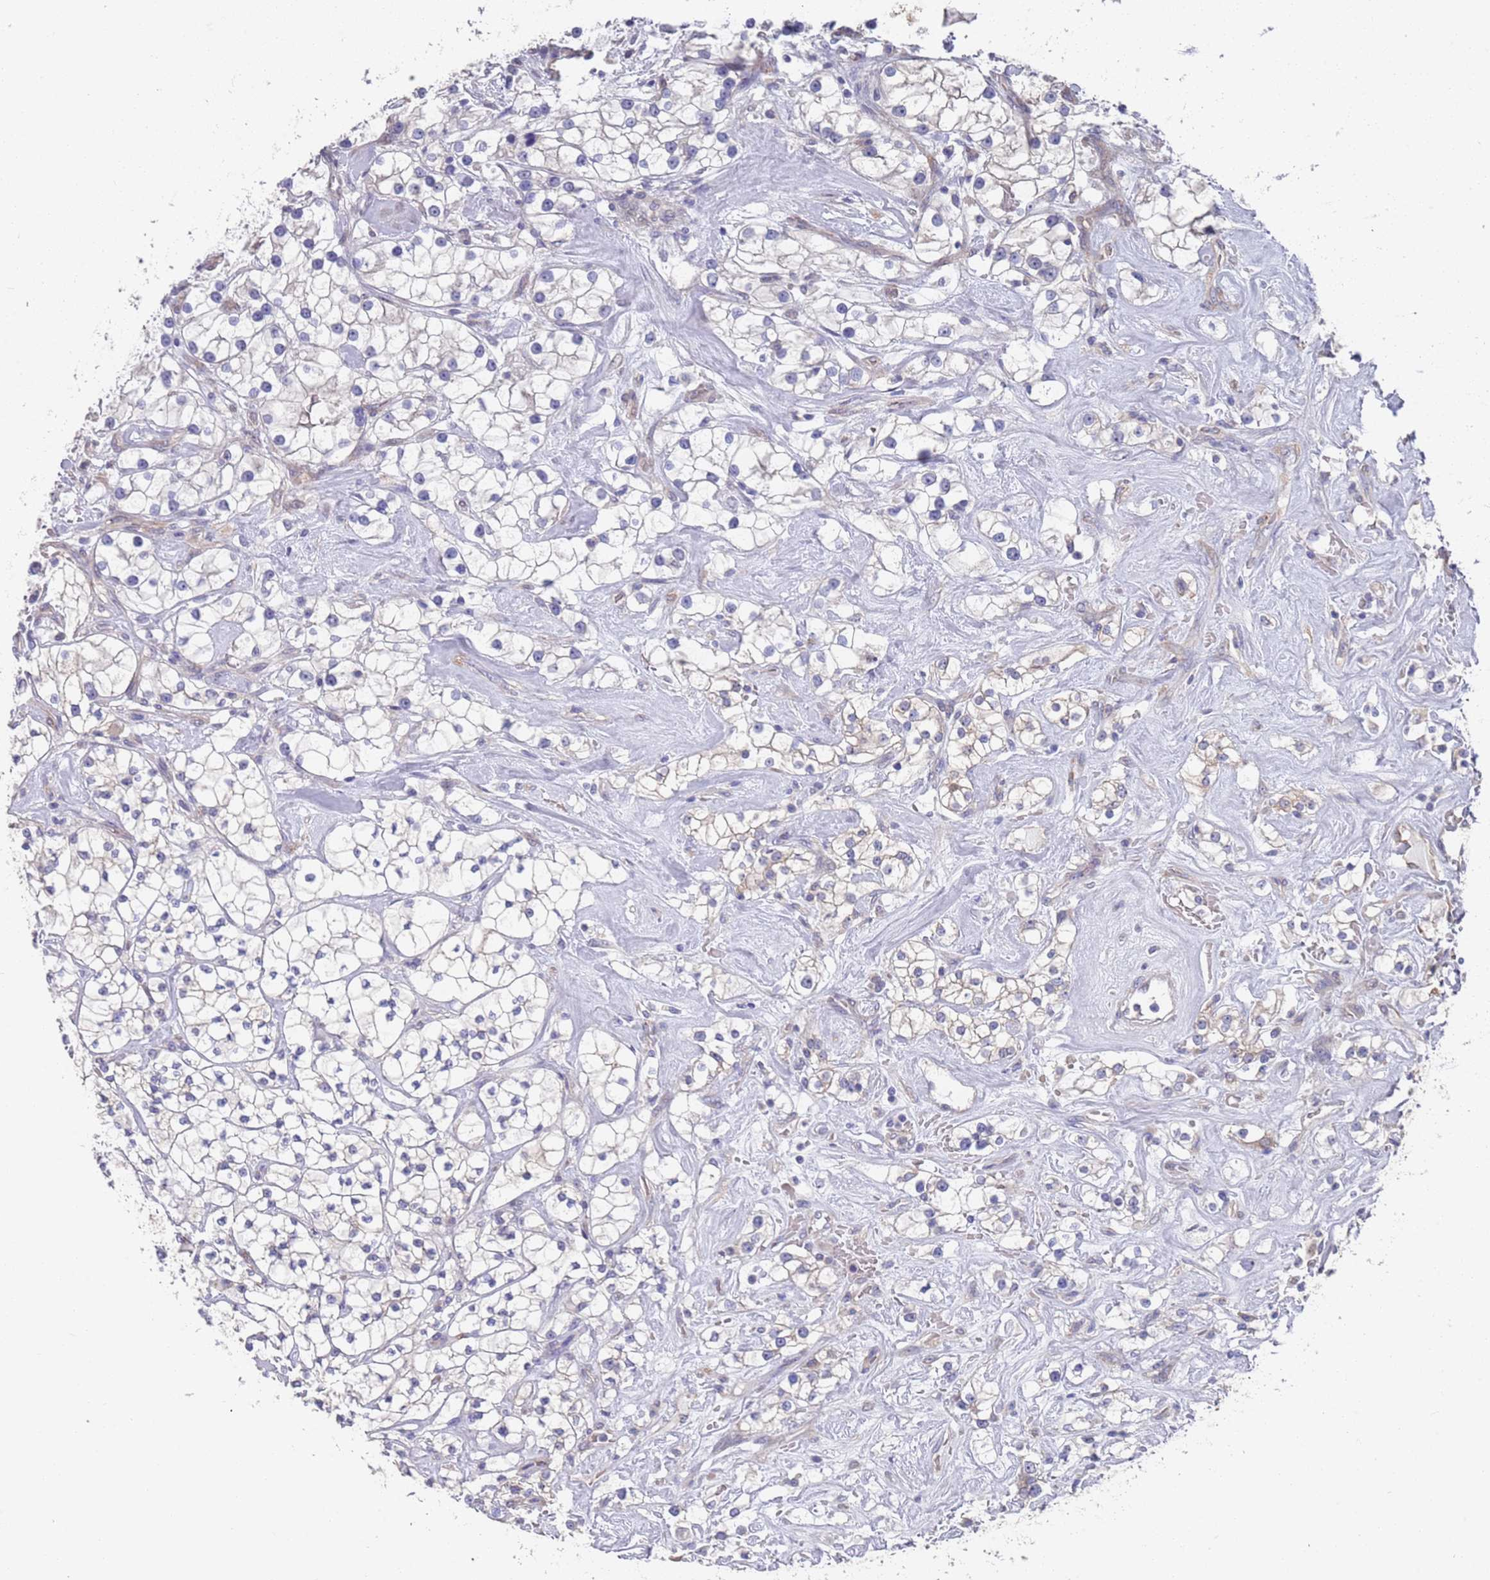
{"staining": {"intensity": "moderate", "quantity": "<25%", "location": "cytoplasmic/membranous"}, "tissue": "renal cancer", "cell_type": "Tumor cells", "image_type": "cancer", "snomed": [{"axis": "morphology", "description": "Adenocarcinoma, NOS"}, {"axis": "topography", "description": "Kidney"}], "caption": "This histopathology image reveals renal cancer (adenocarcinoma) stained with immunohistochemistry (IHC) to label a protein in brown. The cytoplasmic/membranous of tumor cells show moderate positivity for the protein. Nuclei are counter-stained blue.", "gene": "ANK2", "patient": {"sex": "male", "age": 77}}